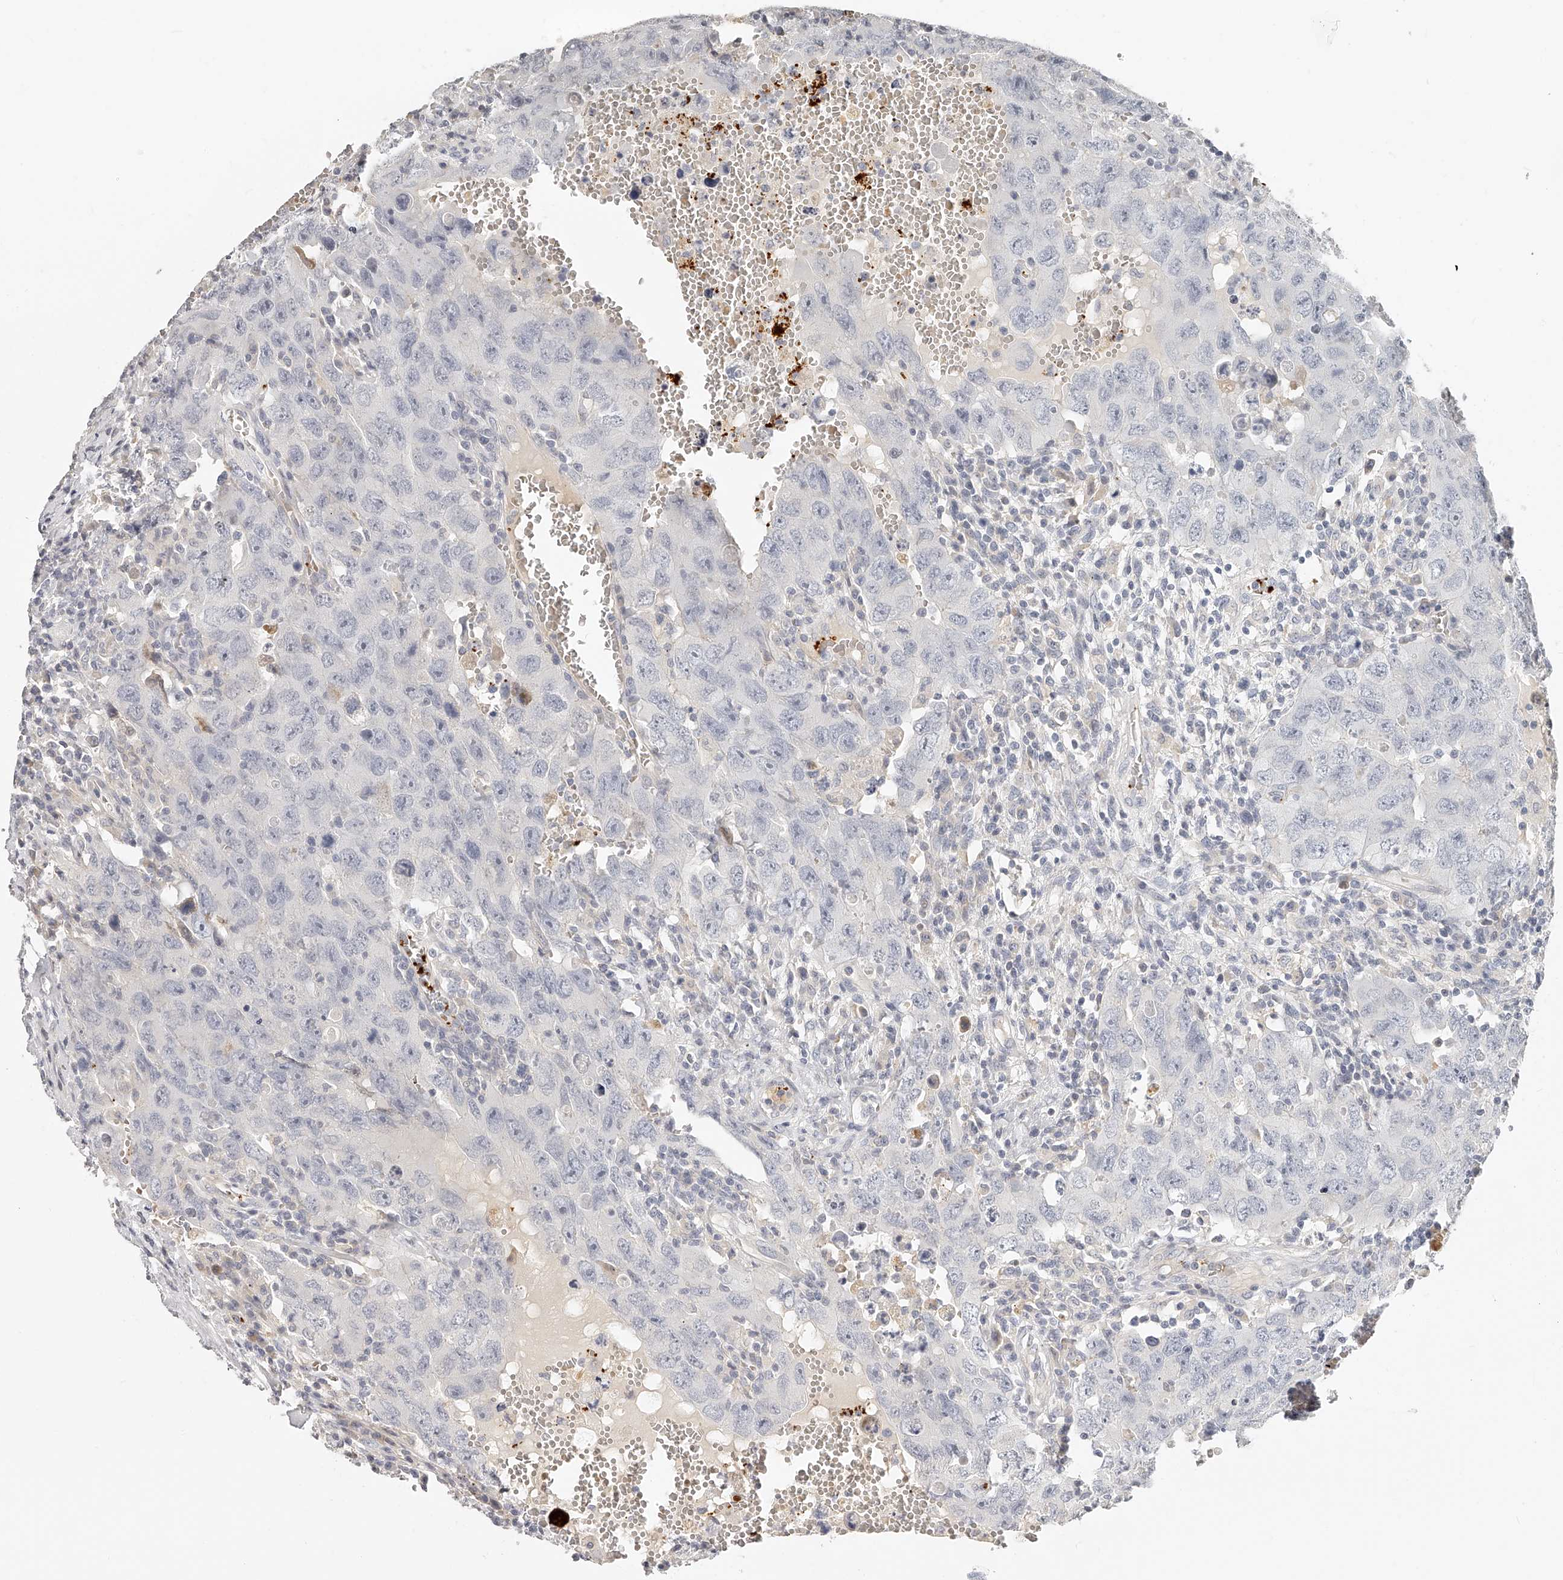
{"staining": {"intensity": "negative", "quantity": "none", "location": "none"}, "tissue": "testis cancer", "cell_type": "Tumor cells", "image_type": "cancer", "snomed": [{"axis": "morphology", "description": "Carcinoma, Embryonal, NOS"}, {"axis": "topography", "description": "Testis"}], "caption": "This is a photomicrograph of immunohistochemistry staining of testis cancer, which shows no positivity in tumor cells. (DAB immunohistochemistry (IHC), high magnification).", "gene": "ITGB3", "patient": {"sex": "male", "age": 26}}